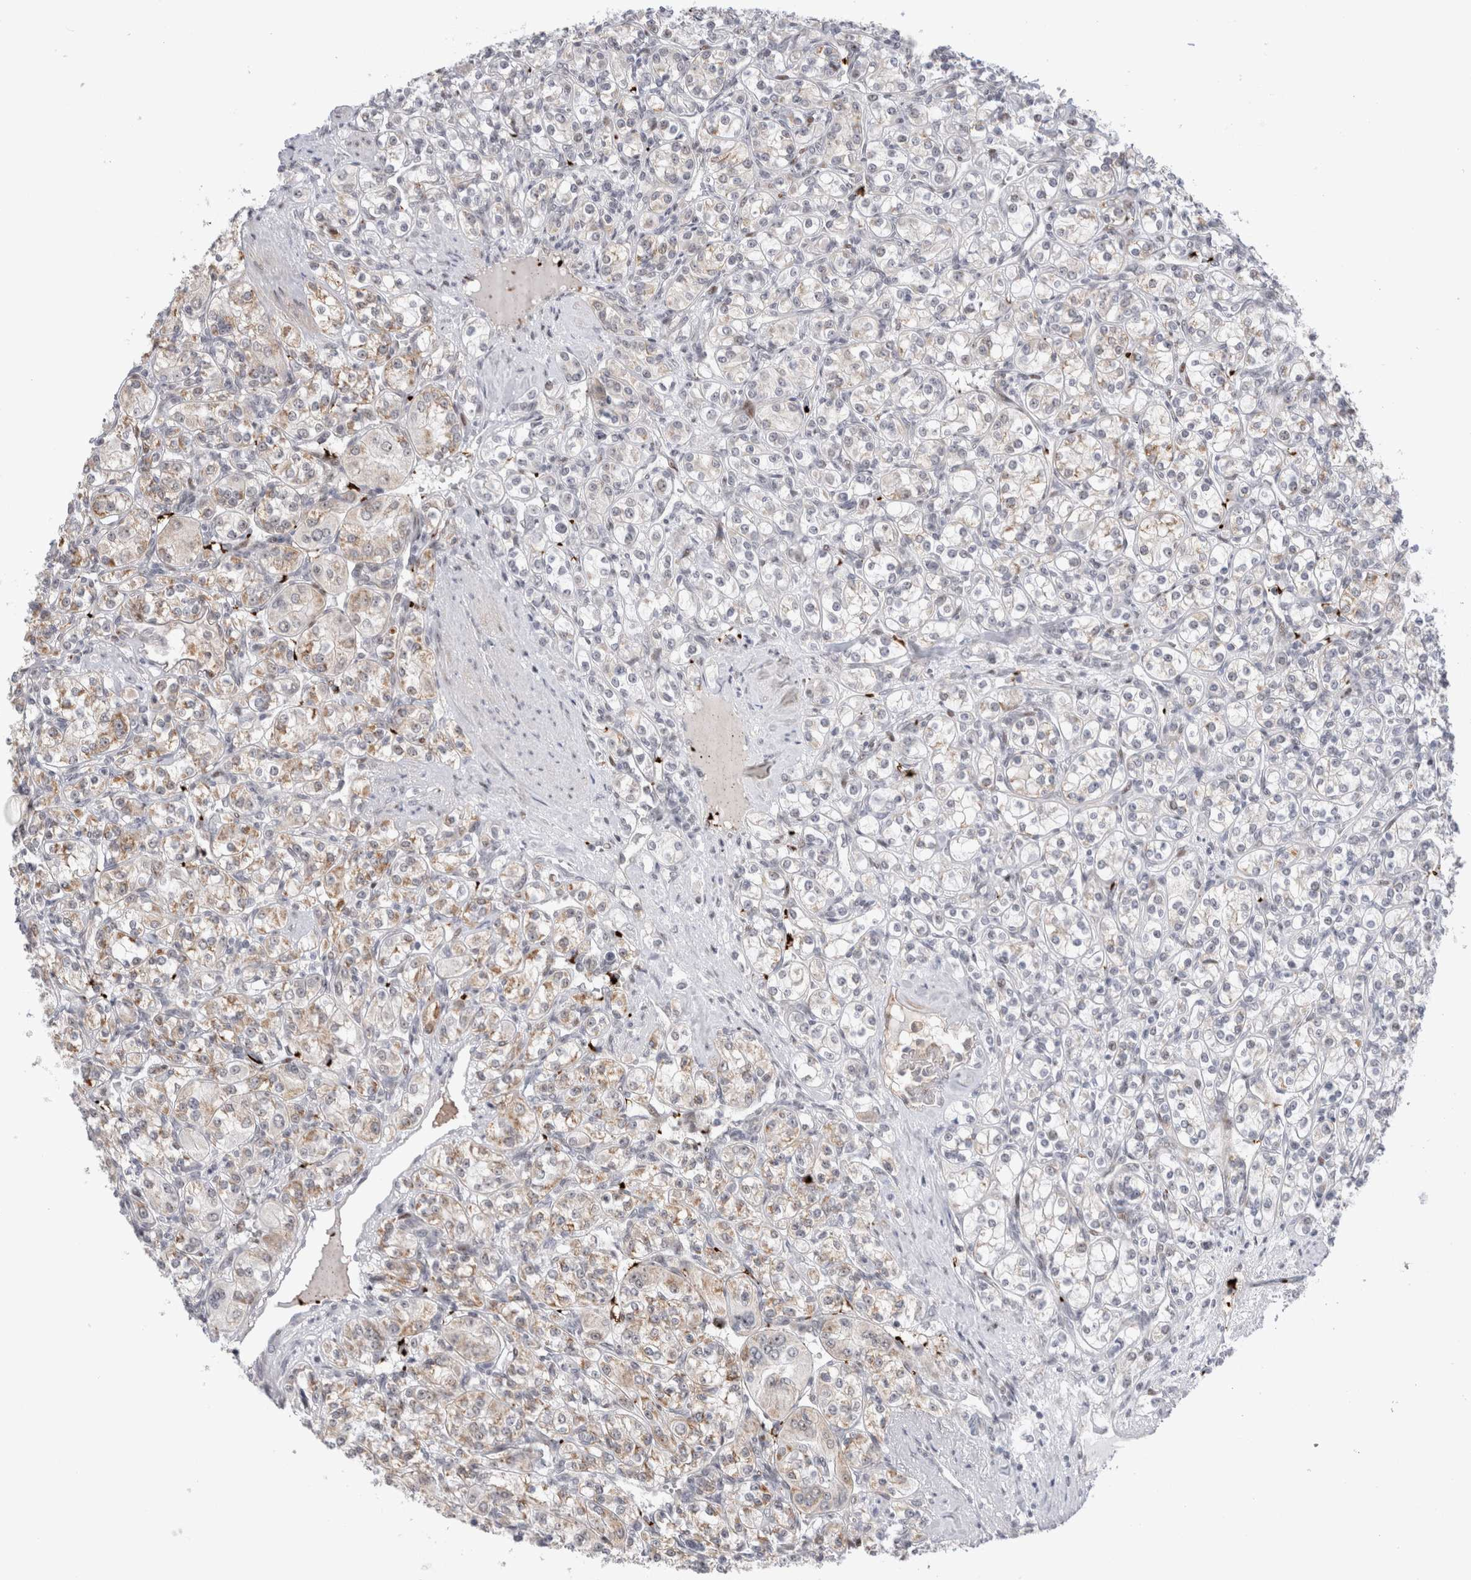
{"staining": {"intensity": "weak", "quantity": "25%-75%", "location": "cytoplasmic/membranous"}, "tissue": "renal cancer", "cell_type": "Tumor cells", "image_type": "cancer", "snomed": [{"axis": "morphology", "description": "Adenocarcinoma, NOS"}, {"axis": "topography", "description": "Kidney"}], "caption": "High-power microscopy captured an immunohistochemistry (IHC) histopathology image of adenocarcinoma (renal), revealing weak cytoplasmic/membranous positivity in about 25%-75% of tumor cells.", "gene": "VPS28", "patient": {"sex": "male", "age": 77}}